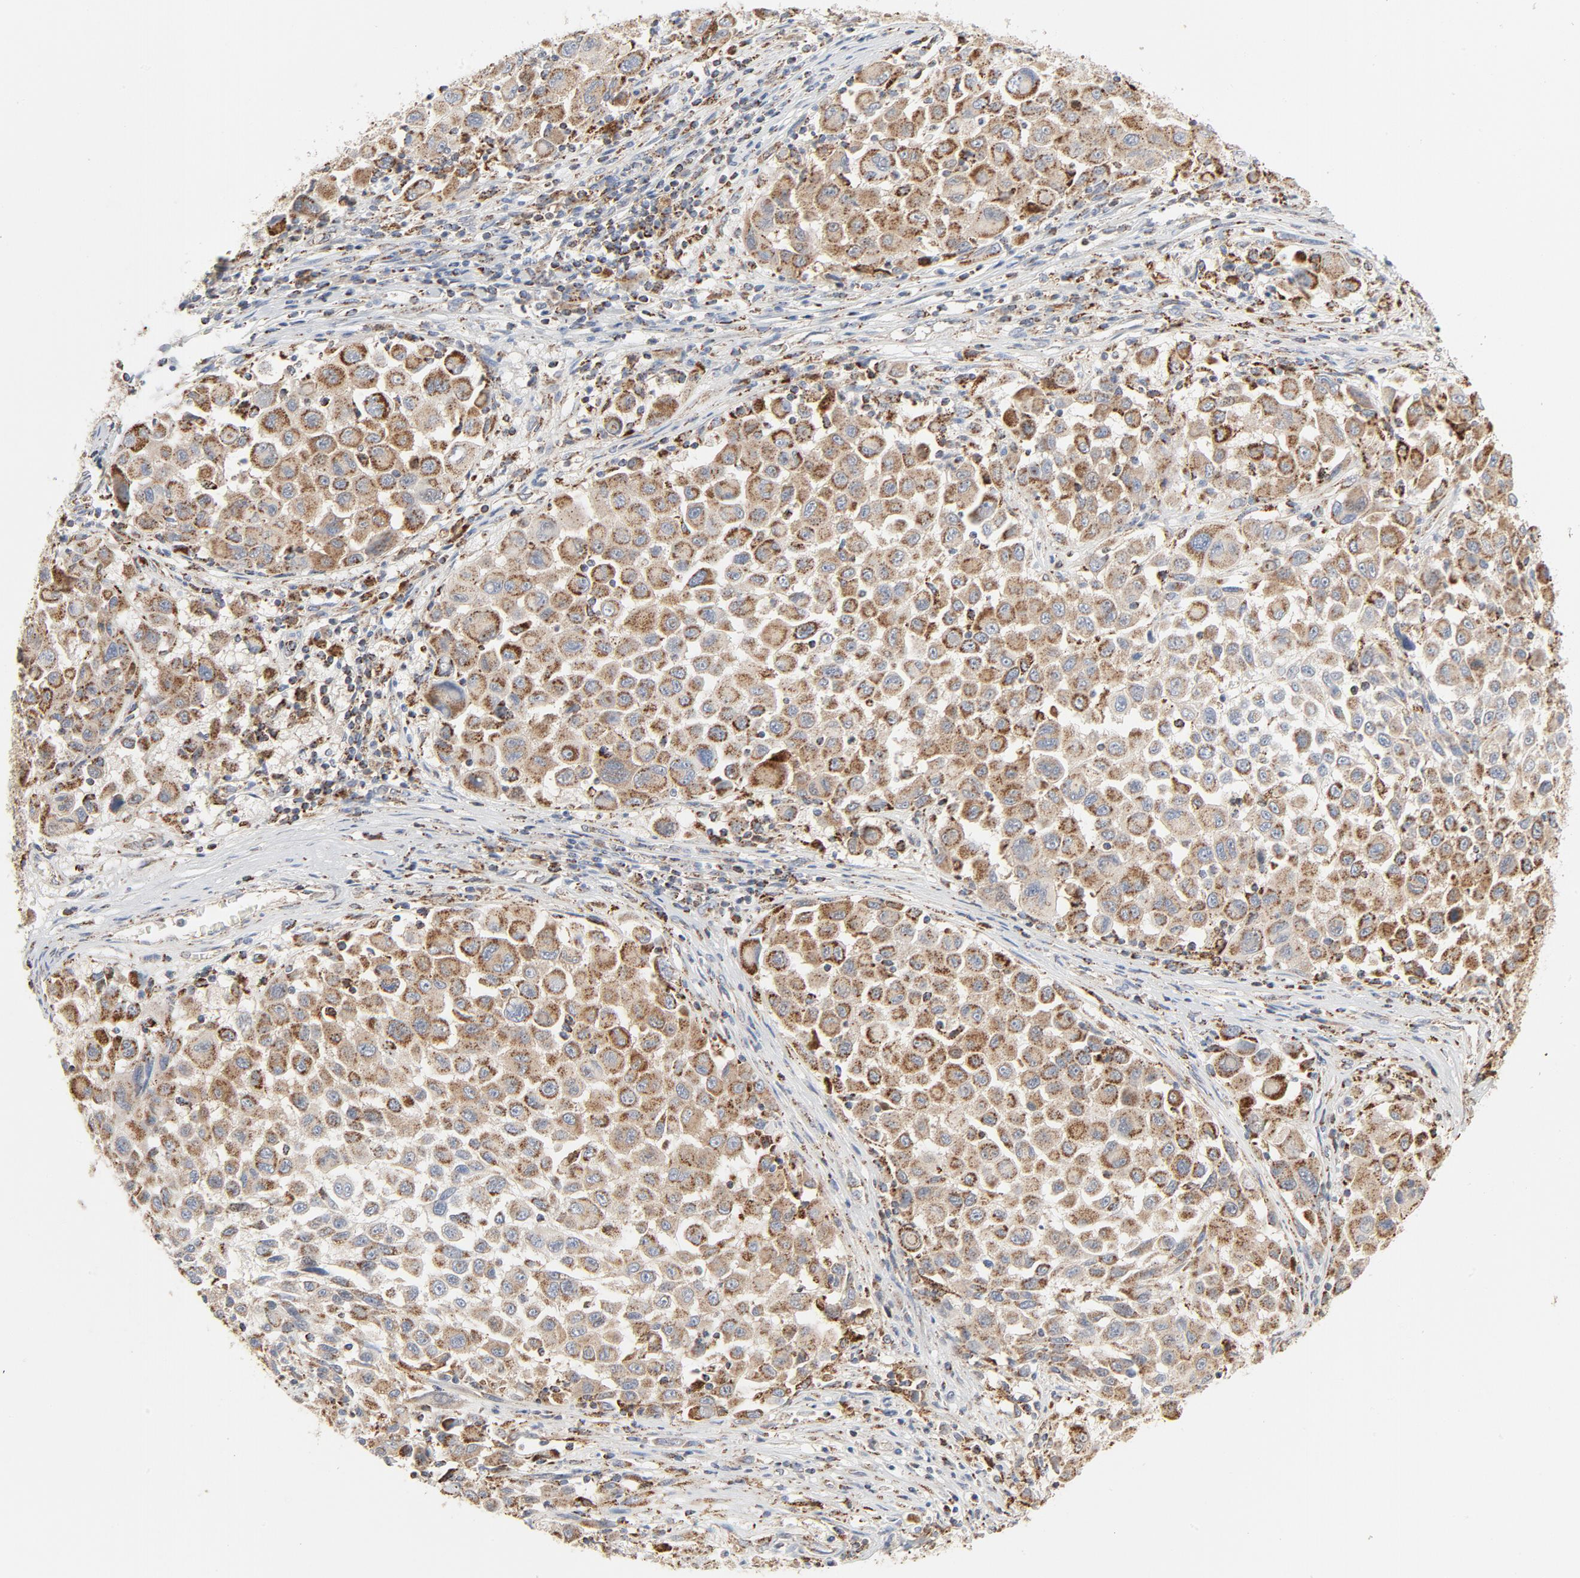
{"staining": {"intensity": "moderate", "quantity": ">75%", "location": "cytoplasmic/membranous"}, "tissue": "melanoma", "cell_type": "Tumor cells", "image_type": "cancer", "snomed": [{"axis": "morphology", "description": "Malignant melanoma, Metastatic site"}, {"axis": "topography", "description": "Lymph node"}], "caption": "This image demonstrates IHC staining of human malignant melanoma (metastatic site), with medium moderate cytoplasmic/membranous staining in approximately >75% of tumor cells.", "gene": "SETD3", "patient": {"sex": "male", "age": 61}}